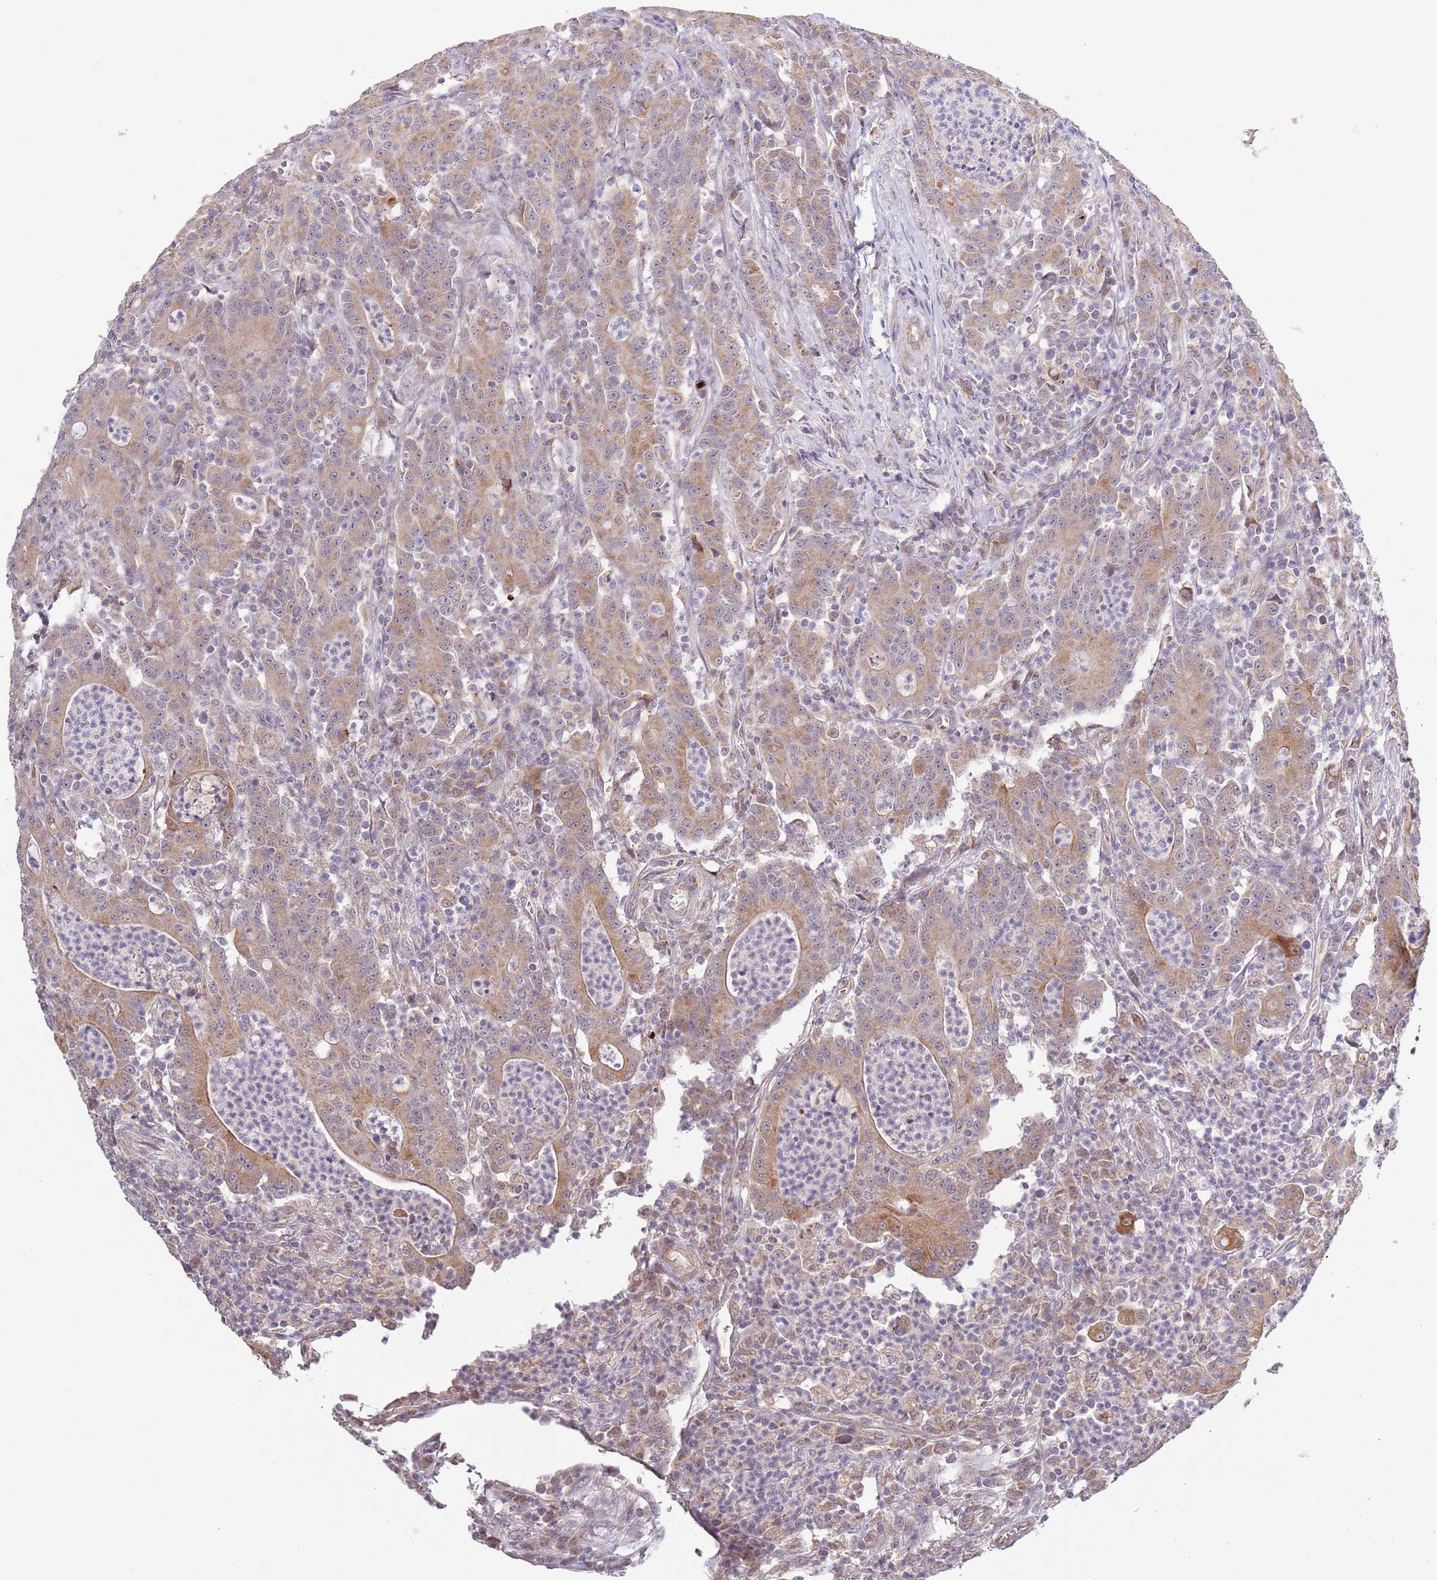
{"staining": {"intensity": "moderate", "quantity": "25%-75%", "location": "cytoplasmic/membranous"}, "tissue": "colorectal cancer", "cell_type": "Tumor cells", "image_type": "cancer", "snomed": [{"axis": "morphology", "description": "Adenocarcinoma, NOS"}, {"axis": "topography", "description": "Colon"}], "caption": "Immunohistochemical staining of human adenocarcinoma (colorectal) exhibits medium levels of moderate cytoplasmic/membranous expression in about 25%-75% of tumor cells. The staining was performed using DAB (3,3'-diaminobenzidine) to visualize the protein expression in brown, while the nuclei were stained in blue with hematoxylin (Magnification: 20x).", "gene": "IVD", "patient": {"sex": "male", "age": 83}}